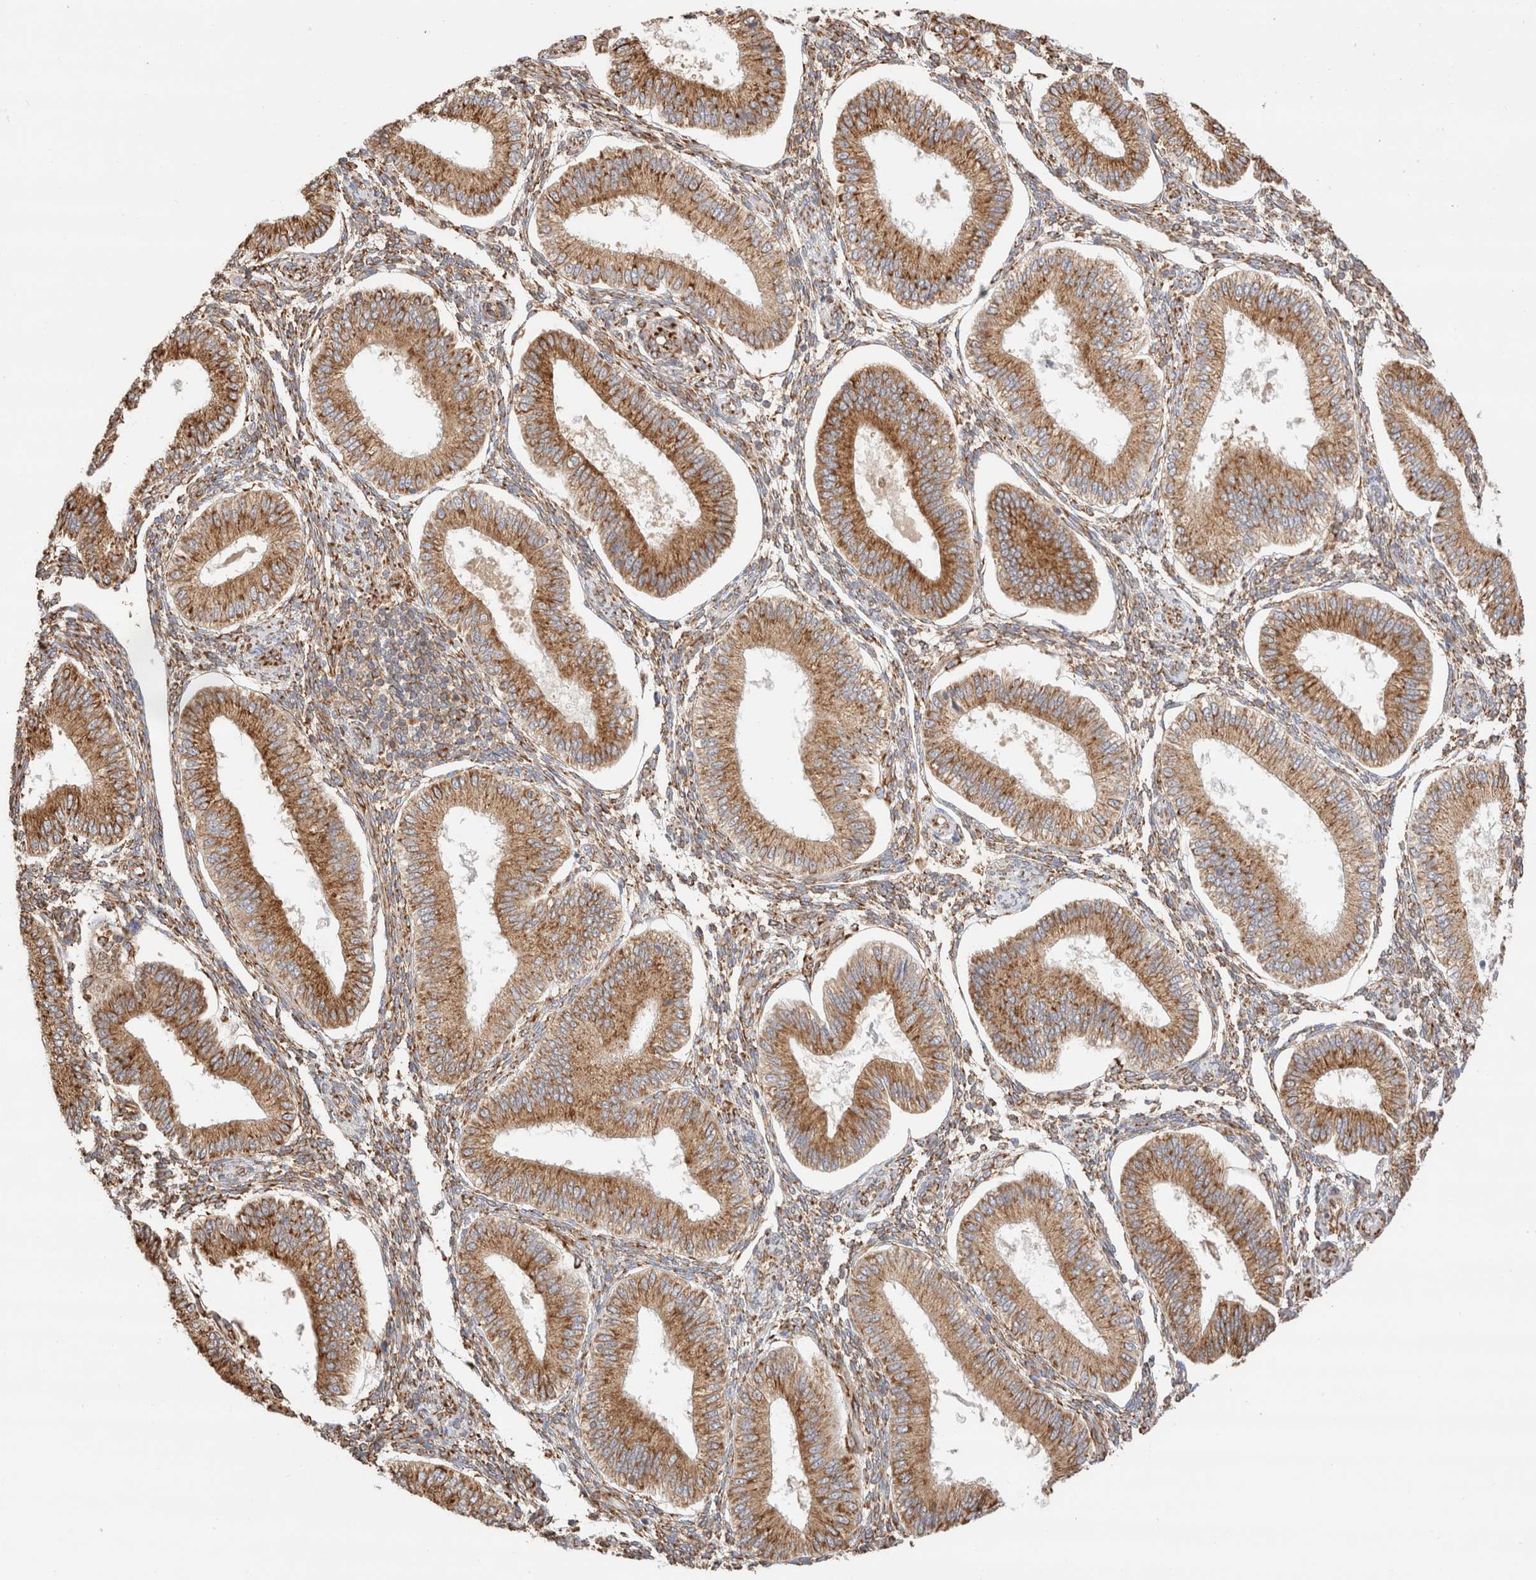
{"staining": {"intensity": "moderate", "quantity": ">75%", "location": "cytoplasmic/membranous"}, "tissue": "endometrium", "cell_type": "Cells in endometrial stroma", "image_type": "normal", "snomed": [{"axis": "morphology", "description": "Normal tissue, NOS"}, {"axis": "topography", "description": "Endometrium"}], "caption": "Cells in endometrial stroma reveal medium levels of moderate cytoplasmic/membranous staining in approximately >75% of cells in benign endometrium.", "gene": "ZC2HC1A", "patient": {"sex": "female", "age": 39}}